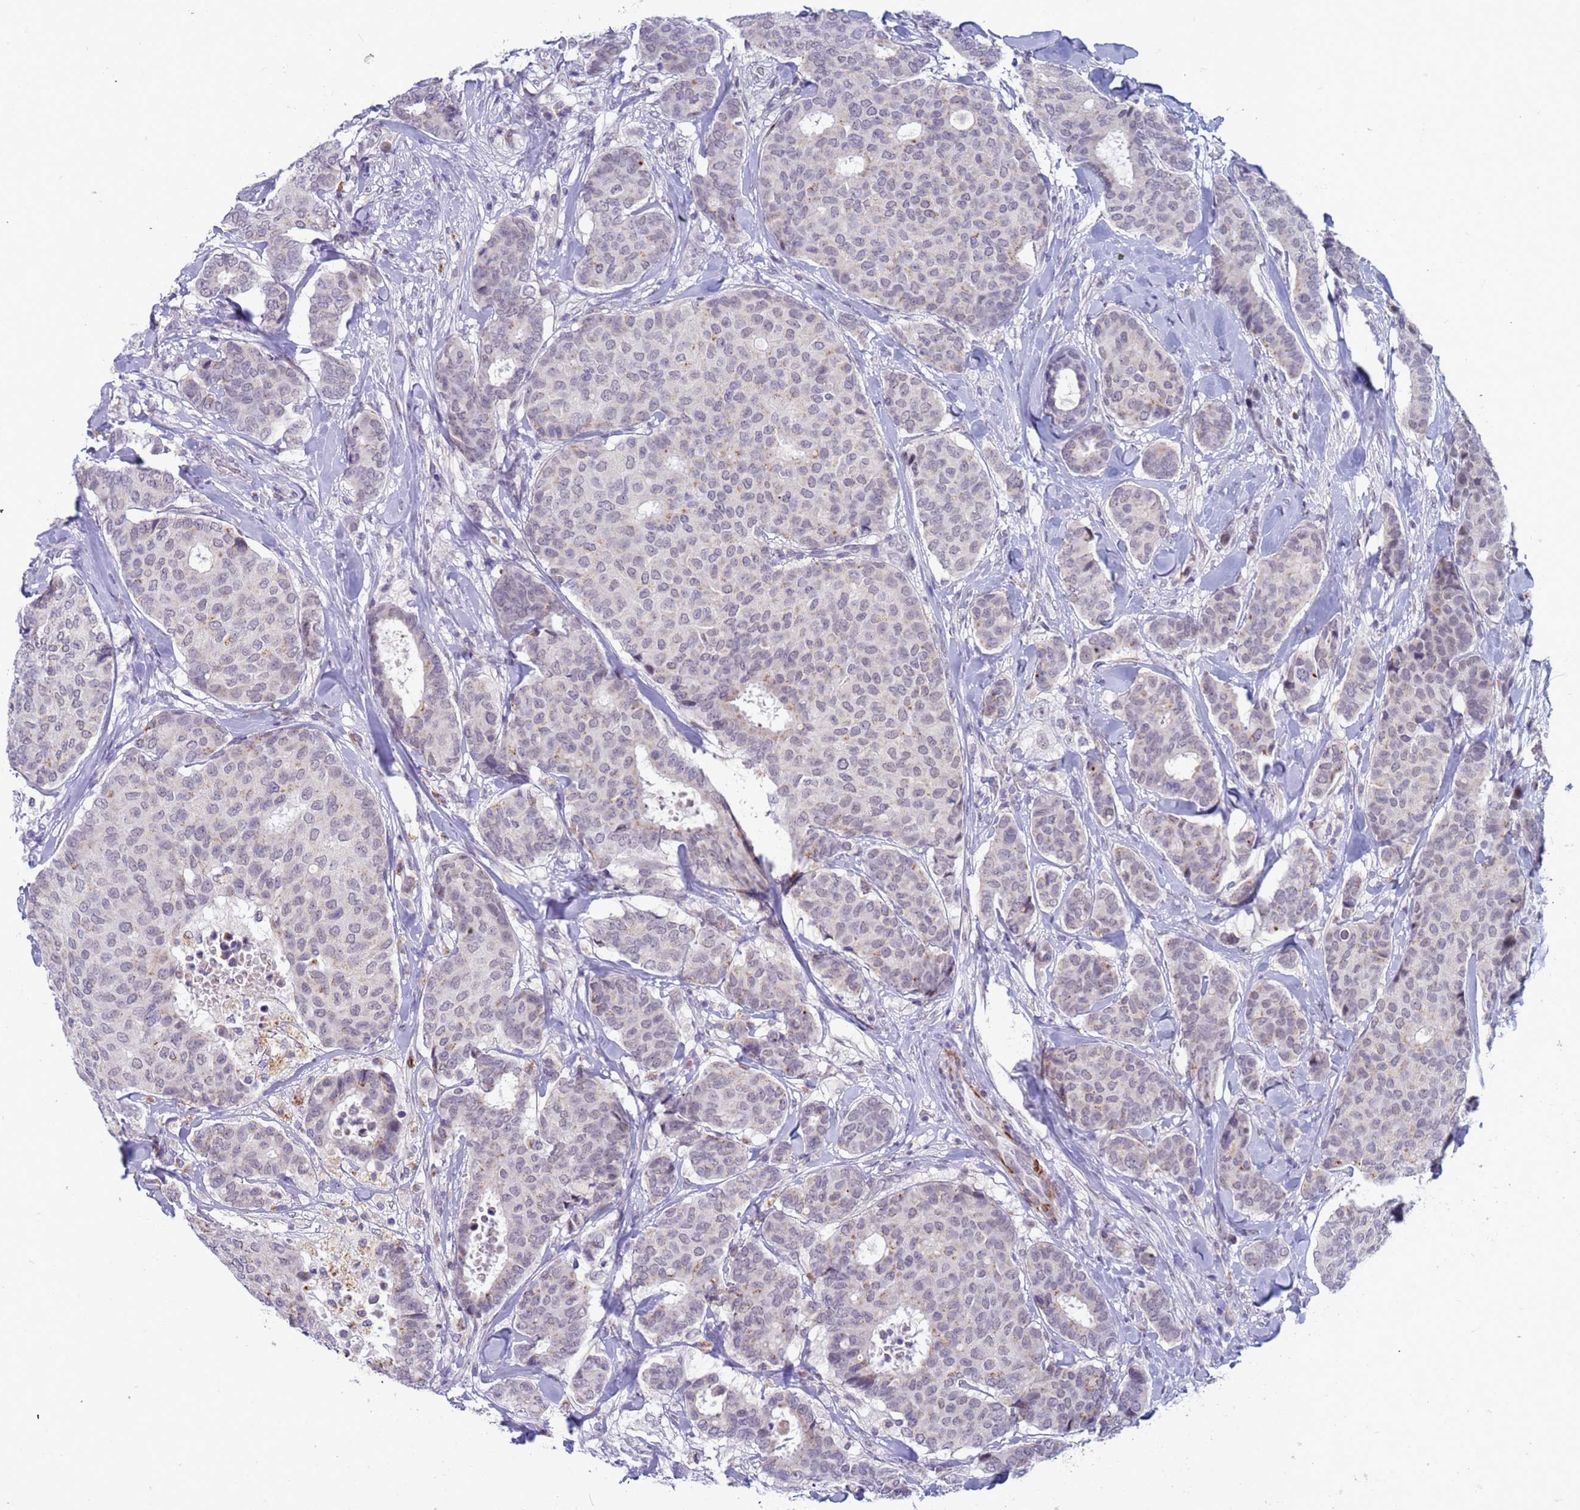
{"staining": {"intensity": "weak", "quantity": "25%-75%", "location": "nuclear"}, "tissue": "breast cancer", "cell_type": "Tumor cells", "image_type": "cancer", "snomed": [{"axis": "morphology", "description": "Duct carcinoma"}, {"axis": "topography", "description": "Breast"}], "caption": "Immunohistochemical staining of human breast cancer (invasive ductal carcinoma) exhibits weak nuclear protein expression in about 25%-75% of tumor cells.", "gene": "CXorf65", "patient": {"sex": "female", "age": 75}}